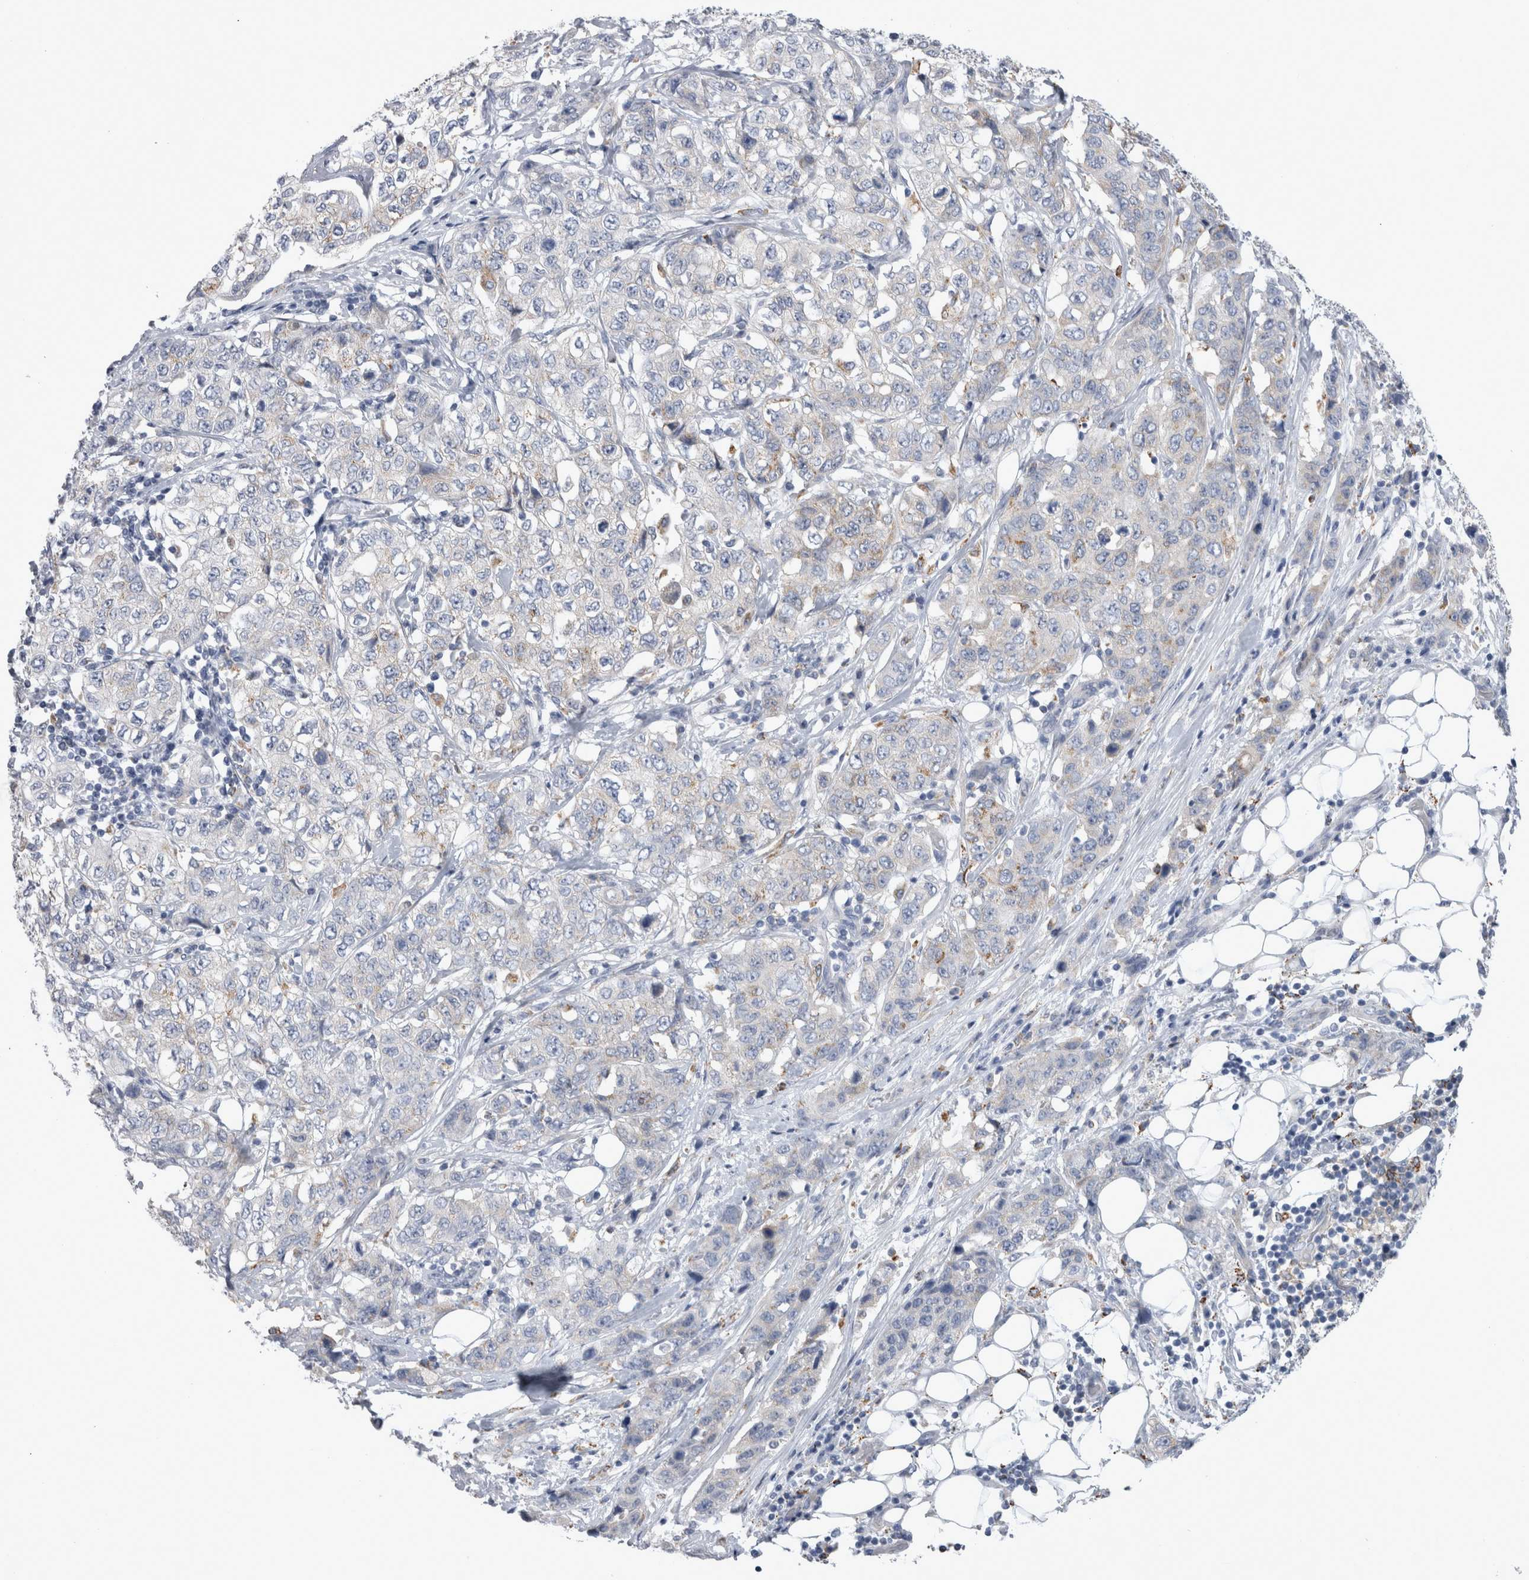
{"staining": {"intensity": "weak", "quantity": "<25%", "location": "cytoplasmic/membranous"}, "tissue": "stomach cancer", "cell_type": "Tumor cells", "image_type": "cancer", "snomed": [{"axis": "morphology", "description": "Adenocarcinoma, NOS"}, {"axis": "topography", "description": "Stomach"}], "caption": "There is no significant positivity in tumor cells of stomach cancer (adenocarcinoma).", "gene": "GATM", "patient": {"sex": "male", "age": 48}}